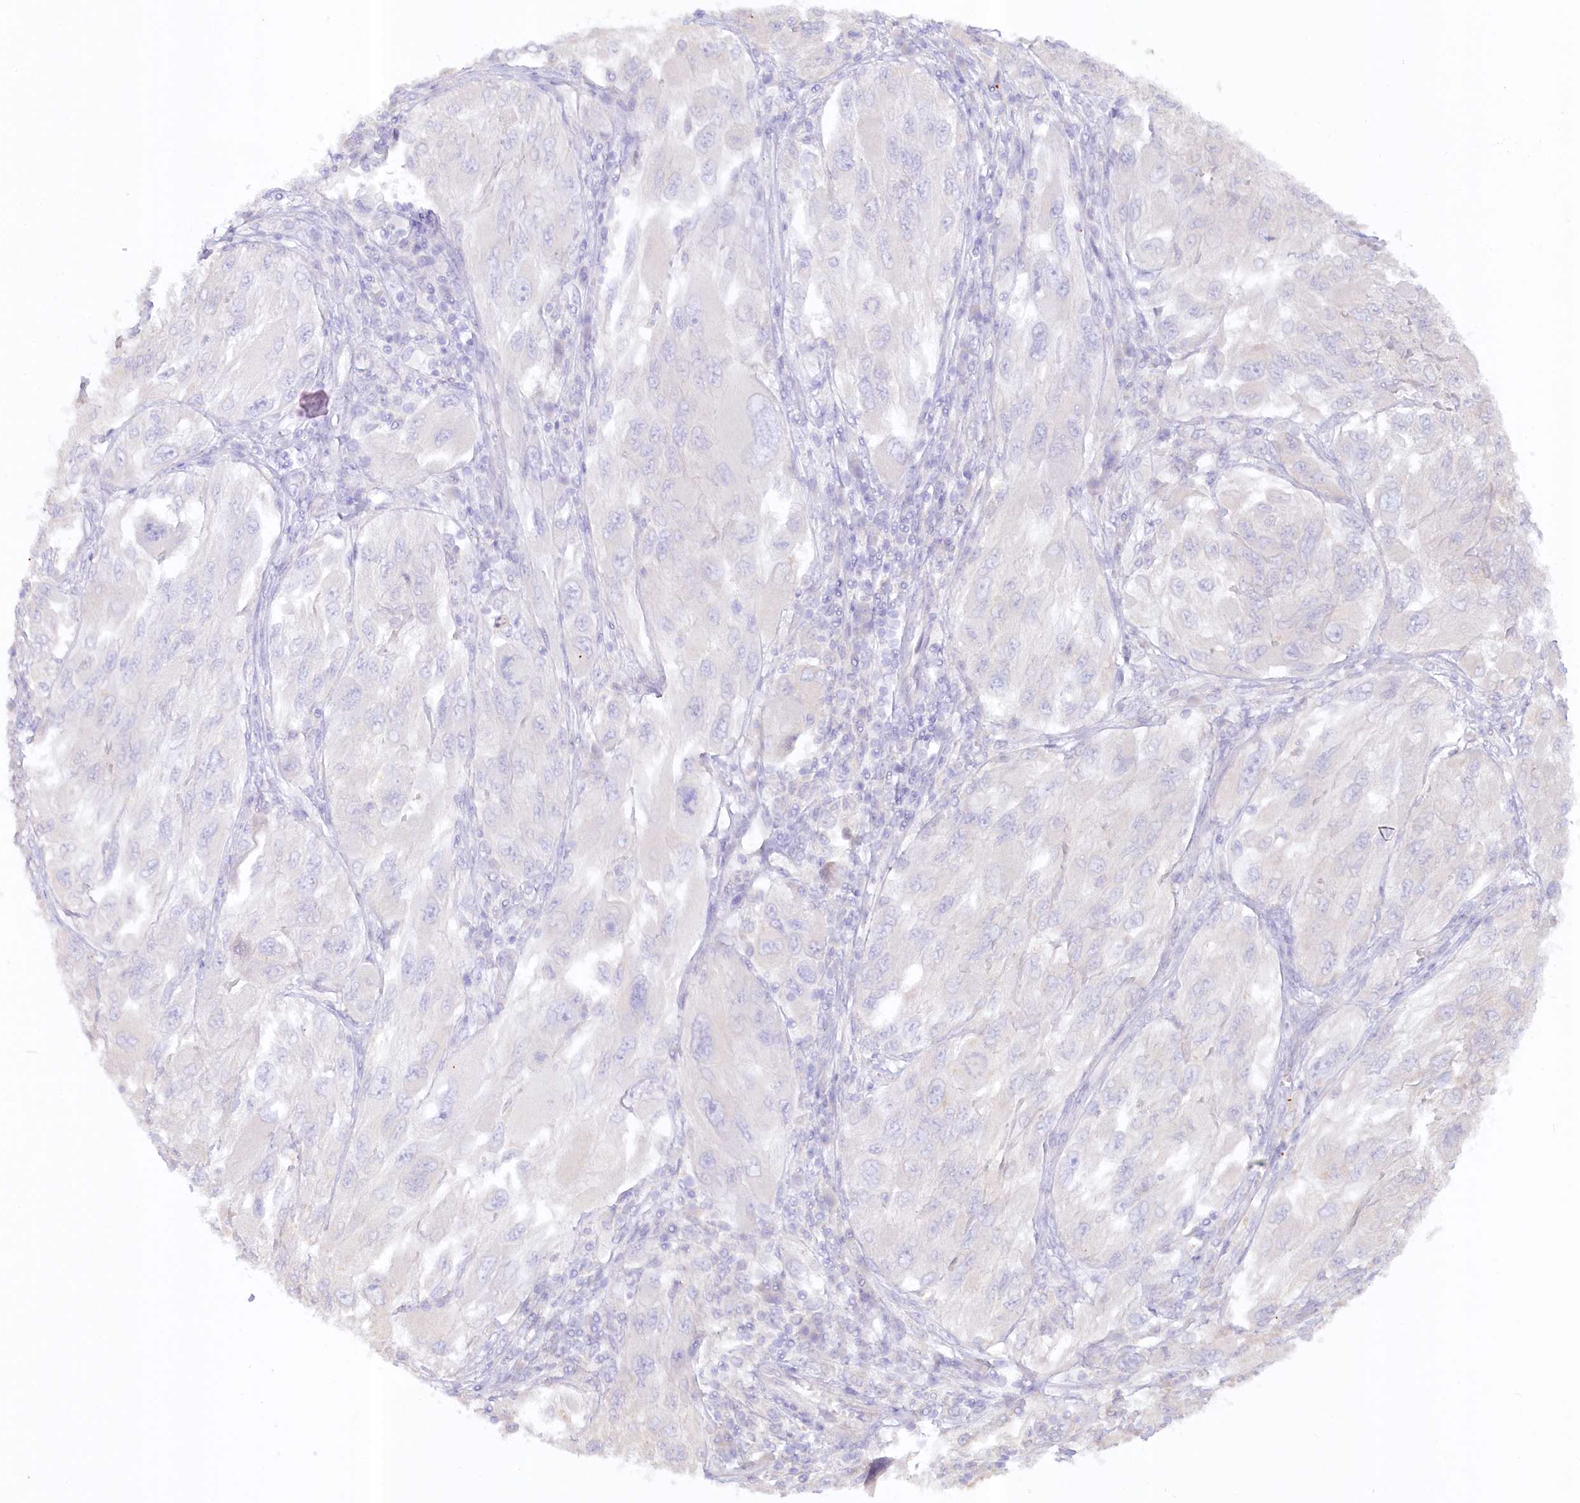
{"staining": {"intensity": "negative", "quantity": "none", "location": "none"}, "tissue": "melanoma", "cell_type": "Tumor cells", "image_type": "cancer", "snomed": [{"axis": "morphology", "description": "Malignant melanoma, NOS"}, {"axis": "topography", "description": "Skin"}], "caption": "This is an immunohistochemistry (IHC) micrograph of human melanoma. There is no positivity in tumor cells.", "gene": "PAIP2", "patient": {"sex": "female", "age": 91}}